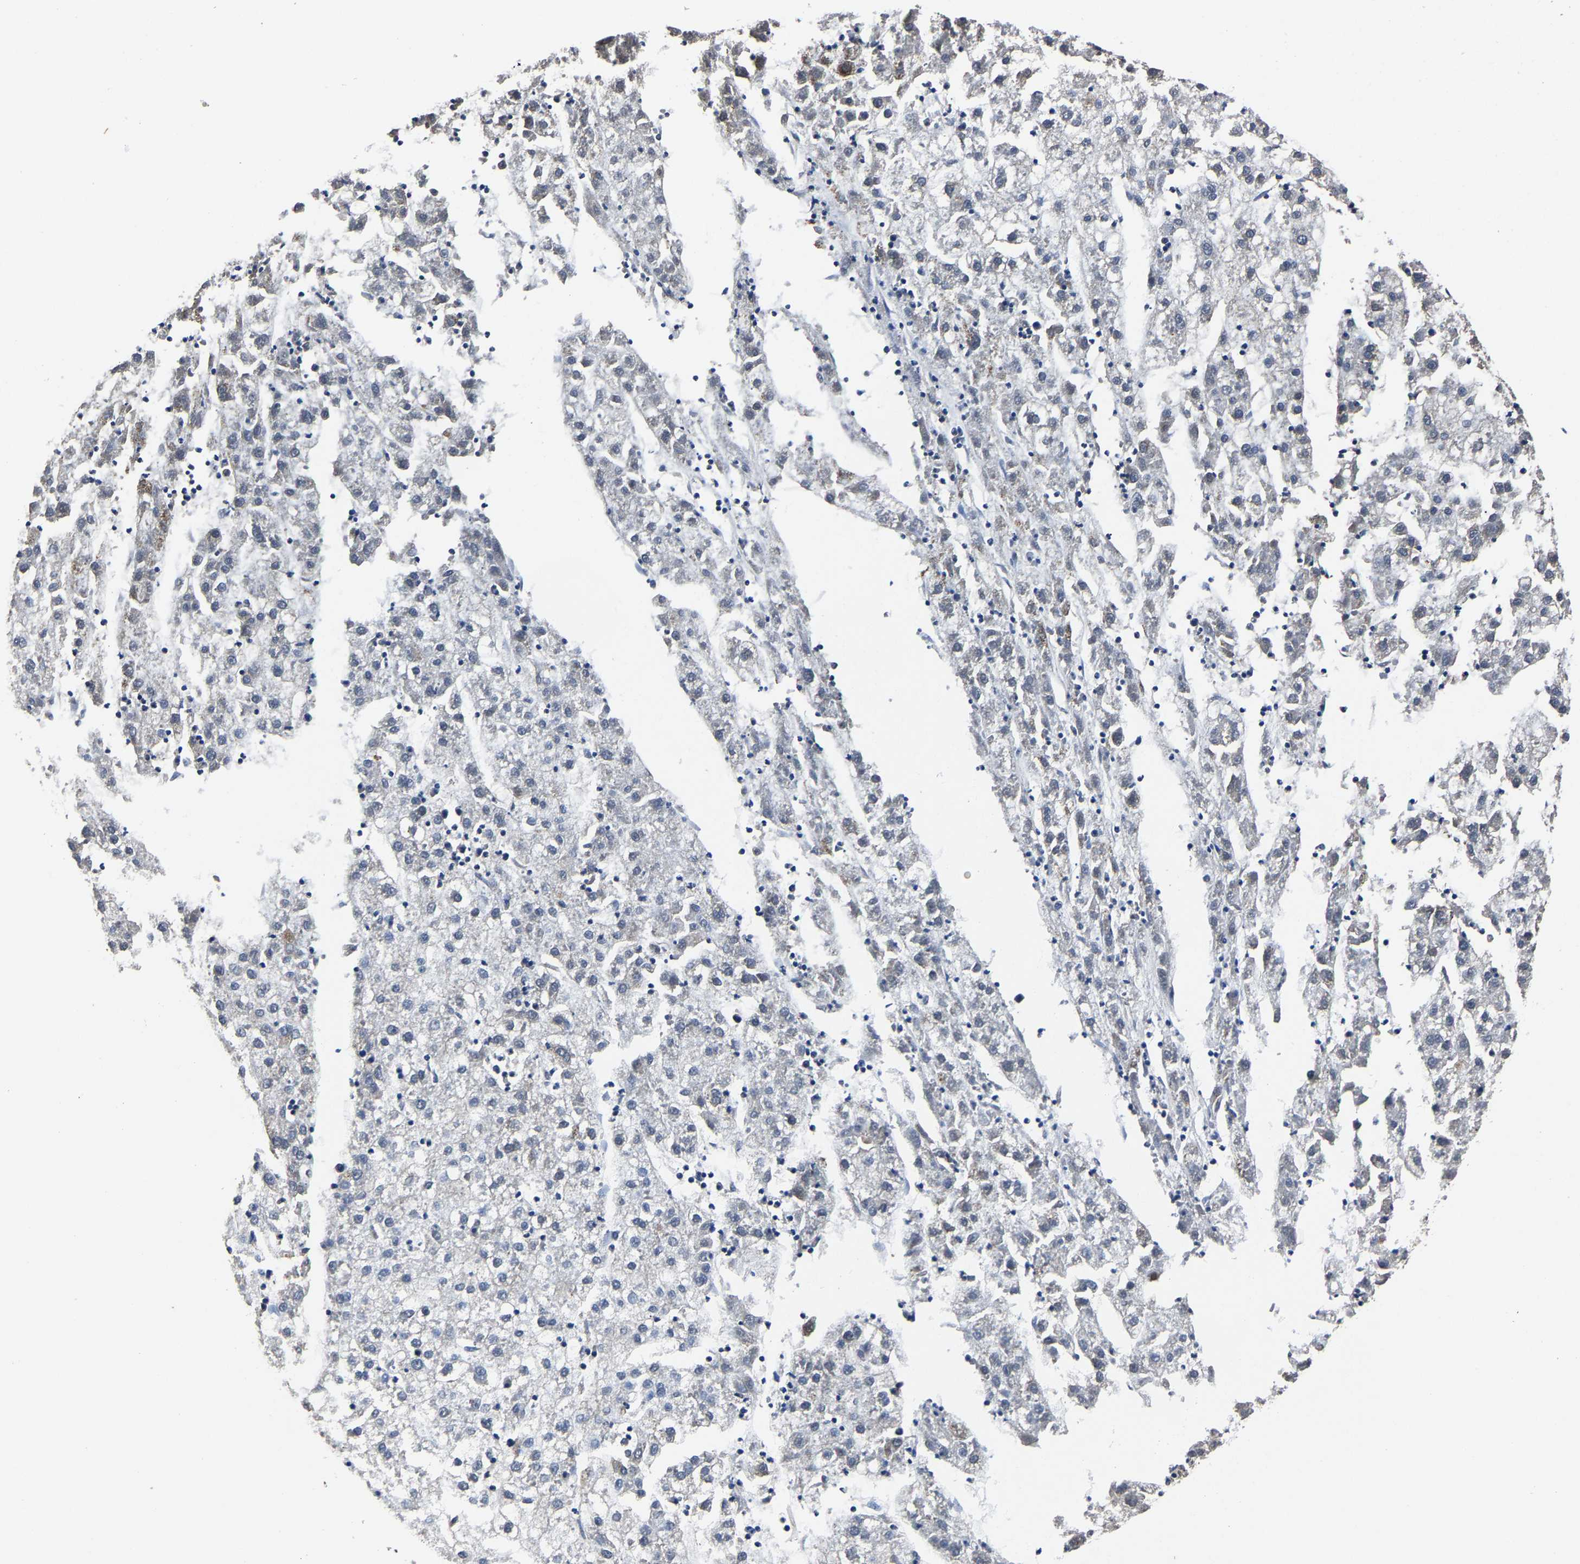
{"staining": {"intensity": "negative", "quantity": "none", "location": "none"}, "tissue": "liver cancer", "cell_type": "Tumor cells", "image_type": "cancer", "snomed": [{"axis": "morphology", "description": "Carcinoma, Hepatocellular, NOS"}, {"axis": "topography", "description": "Liver"}], "caption": "Human liver cancer (hepatocellular carcinoma) stained for a protein using IHC shows no staining in tumor cells.", "gene": "PSPH", "patient": {"sex": "male", "age": 72}}